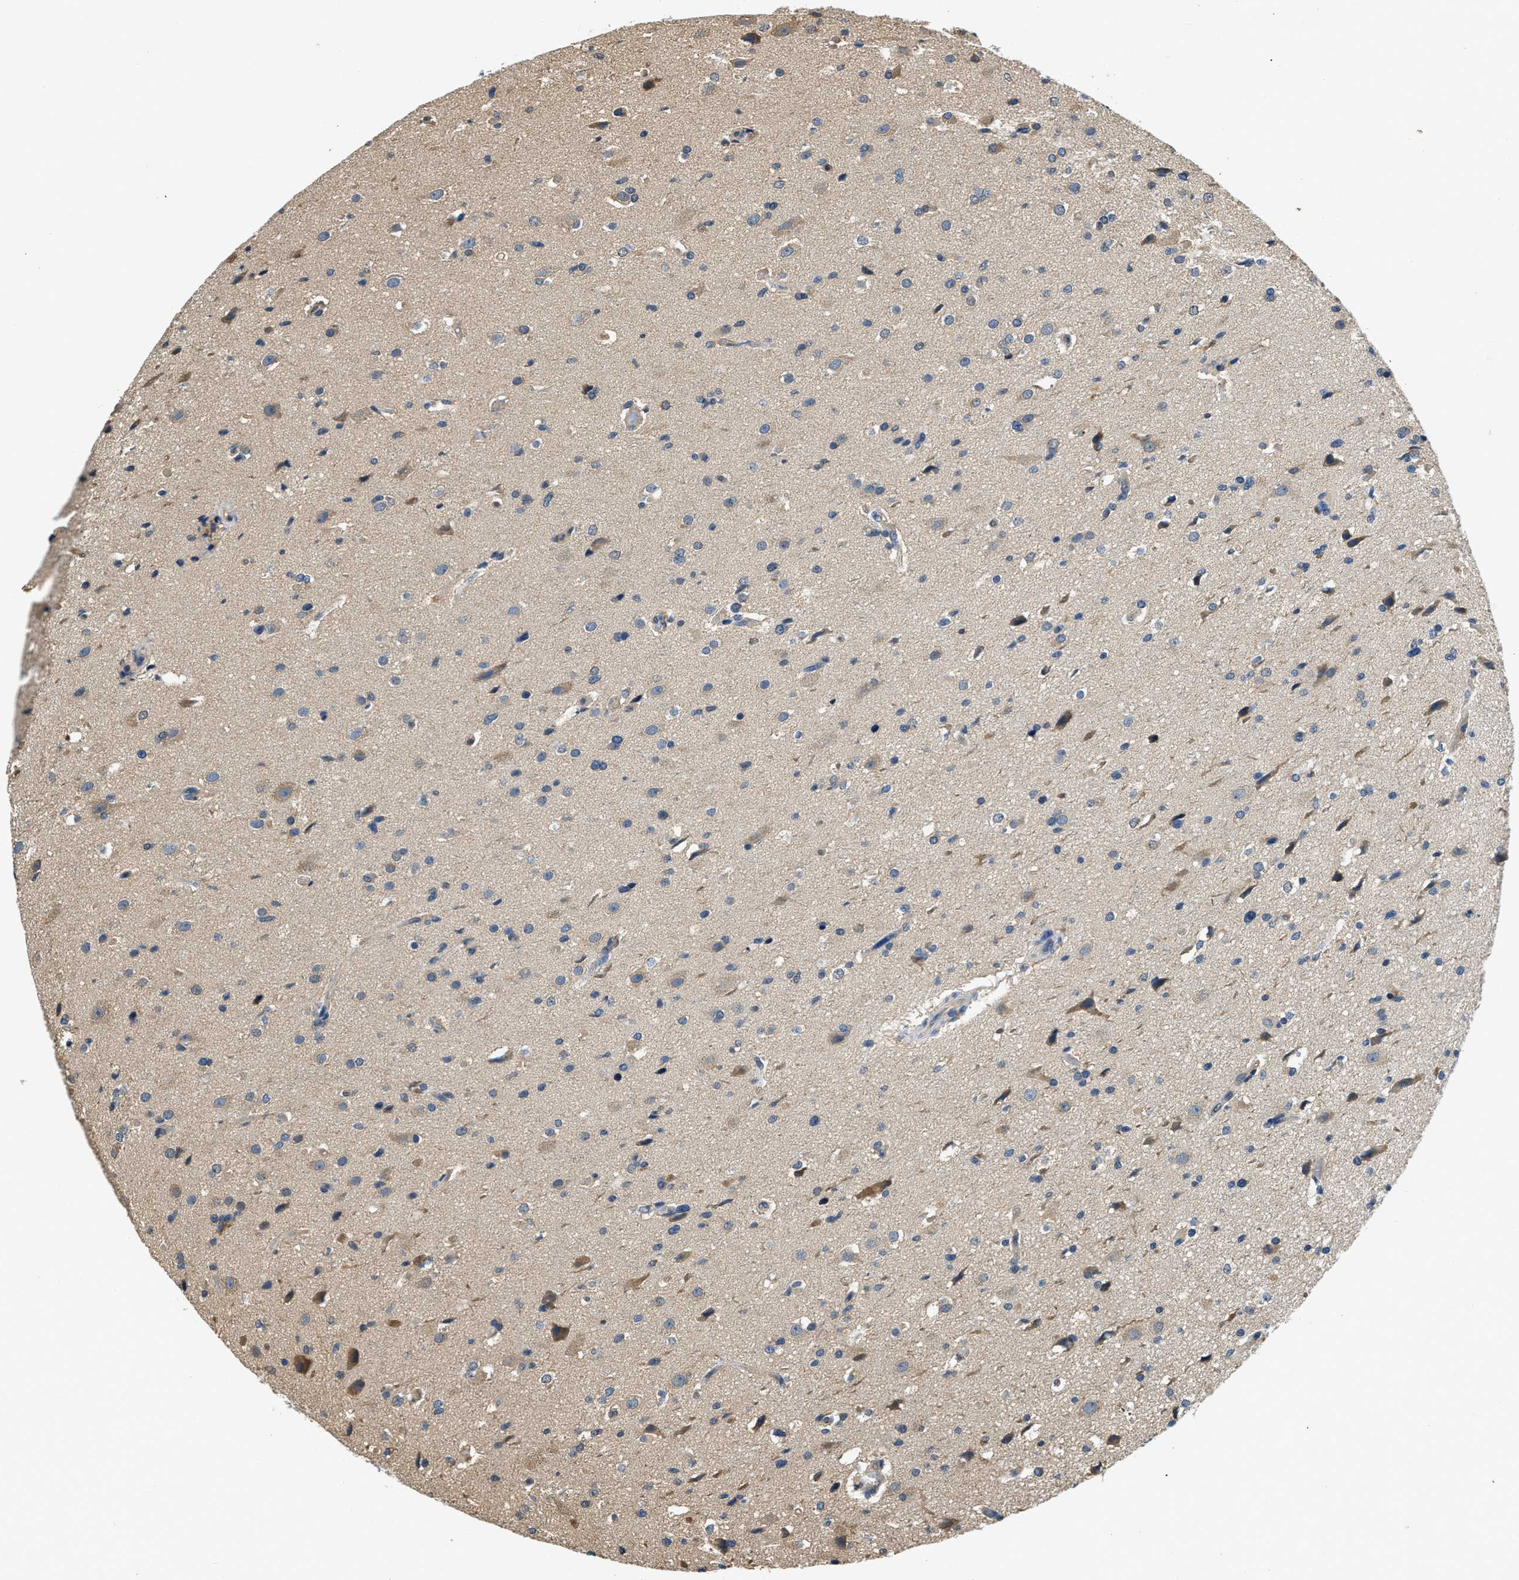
{"staining": {"intensity": "weak", "quantity": "<25%", "location": "cytoplasmic/membranous"}, "tissue": "glioma", "cell_type": "Tumor cells", "image_type": "cancer", "snomed": [{"axis": "morphology", "description": "Glioma, malignant, High grade"}, {"axis": "topography", "description": "Brain"}], "caption": "Photomicrograph shows no significant protein staining in tumor cells of malignant glioma (high-grade).", "gene": "BCL7C", "patient": {"sex": "male", "age": 33}}